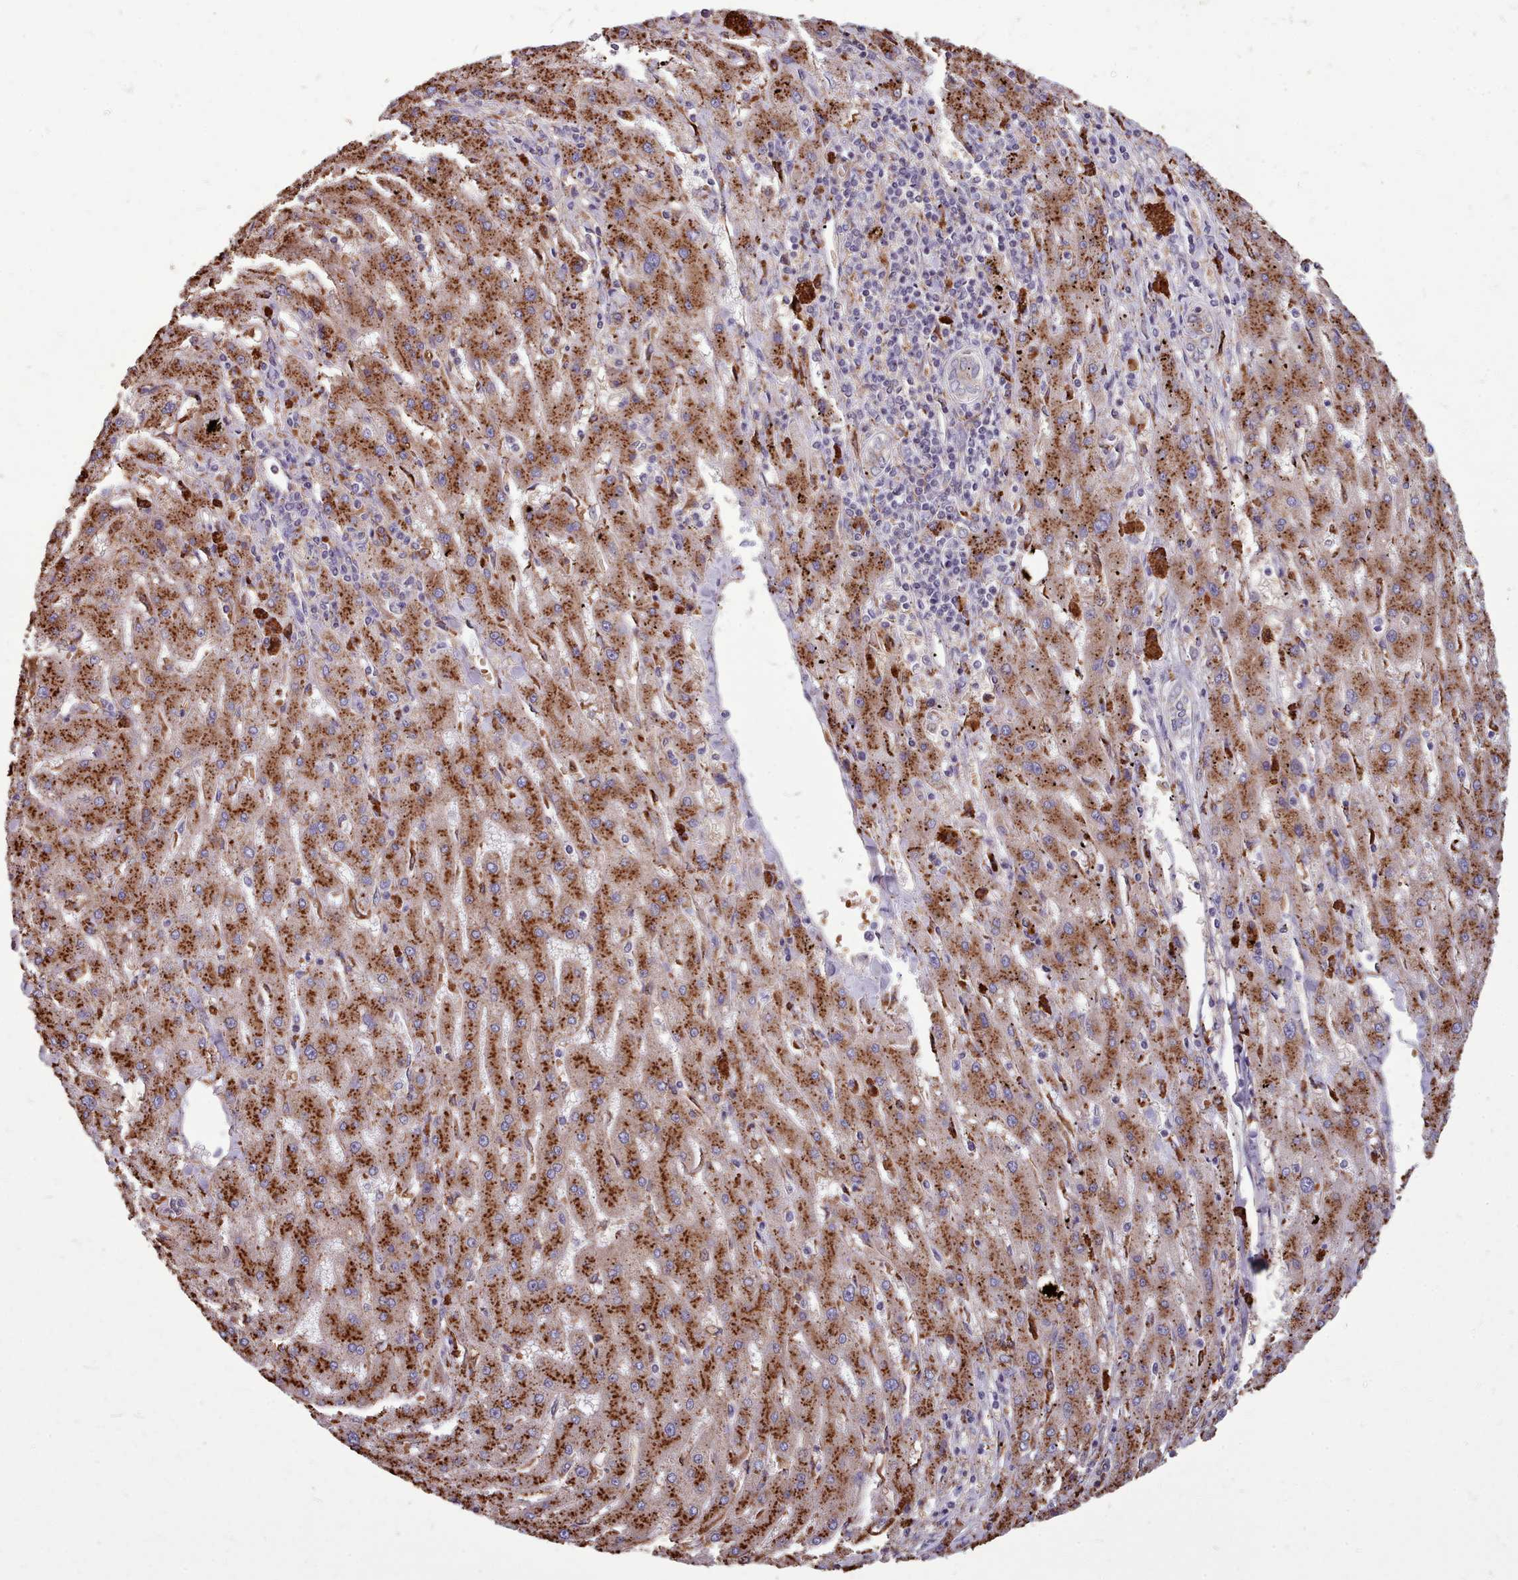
{"staining": {"intensity": "strong", "quantity": ">75%", "location": "cytoplasmic/membranous"}, "tissue": "liver cancer", "cell_type": "Tumor cells", "image_type": "cancer", "snomed": [{"axis": "morphology", "description": "Carcinoma, Hepatocellular, NOS"}, {"axis": "topography", "description": "Liver"}], "caption": "The photomicrograph exhibits immunohistochemical staining of liver cancer (hepatocellular carcinoma). There is strong cytoplasmic/membranous positivity is present in about >75% of tumor cells. Using DAB (3,3'-diaminobenzidine) (brown) and hematoxylin (blue) stains, captured at high magnification using brightfield microscopy.", "gene": "PACSIN3", "patient": {"sex": "male", "age": 72}}